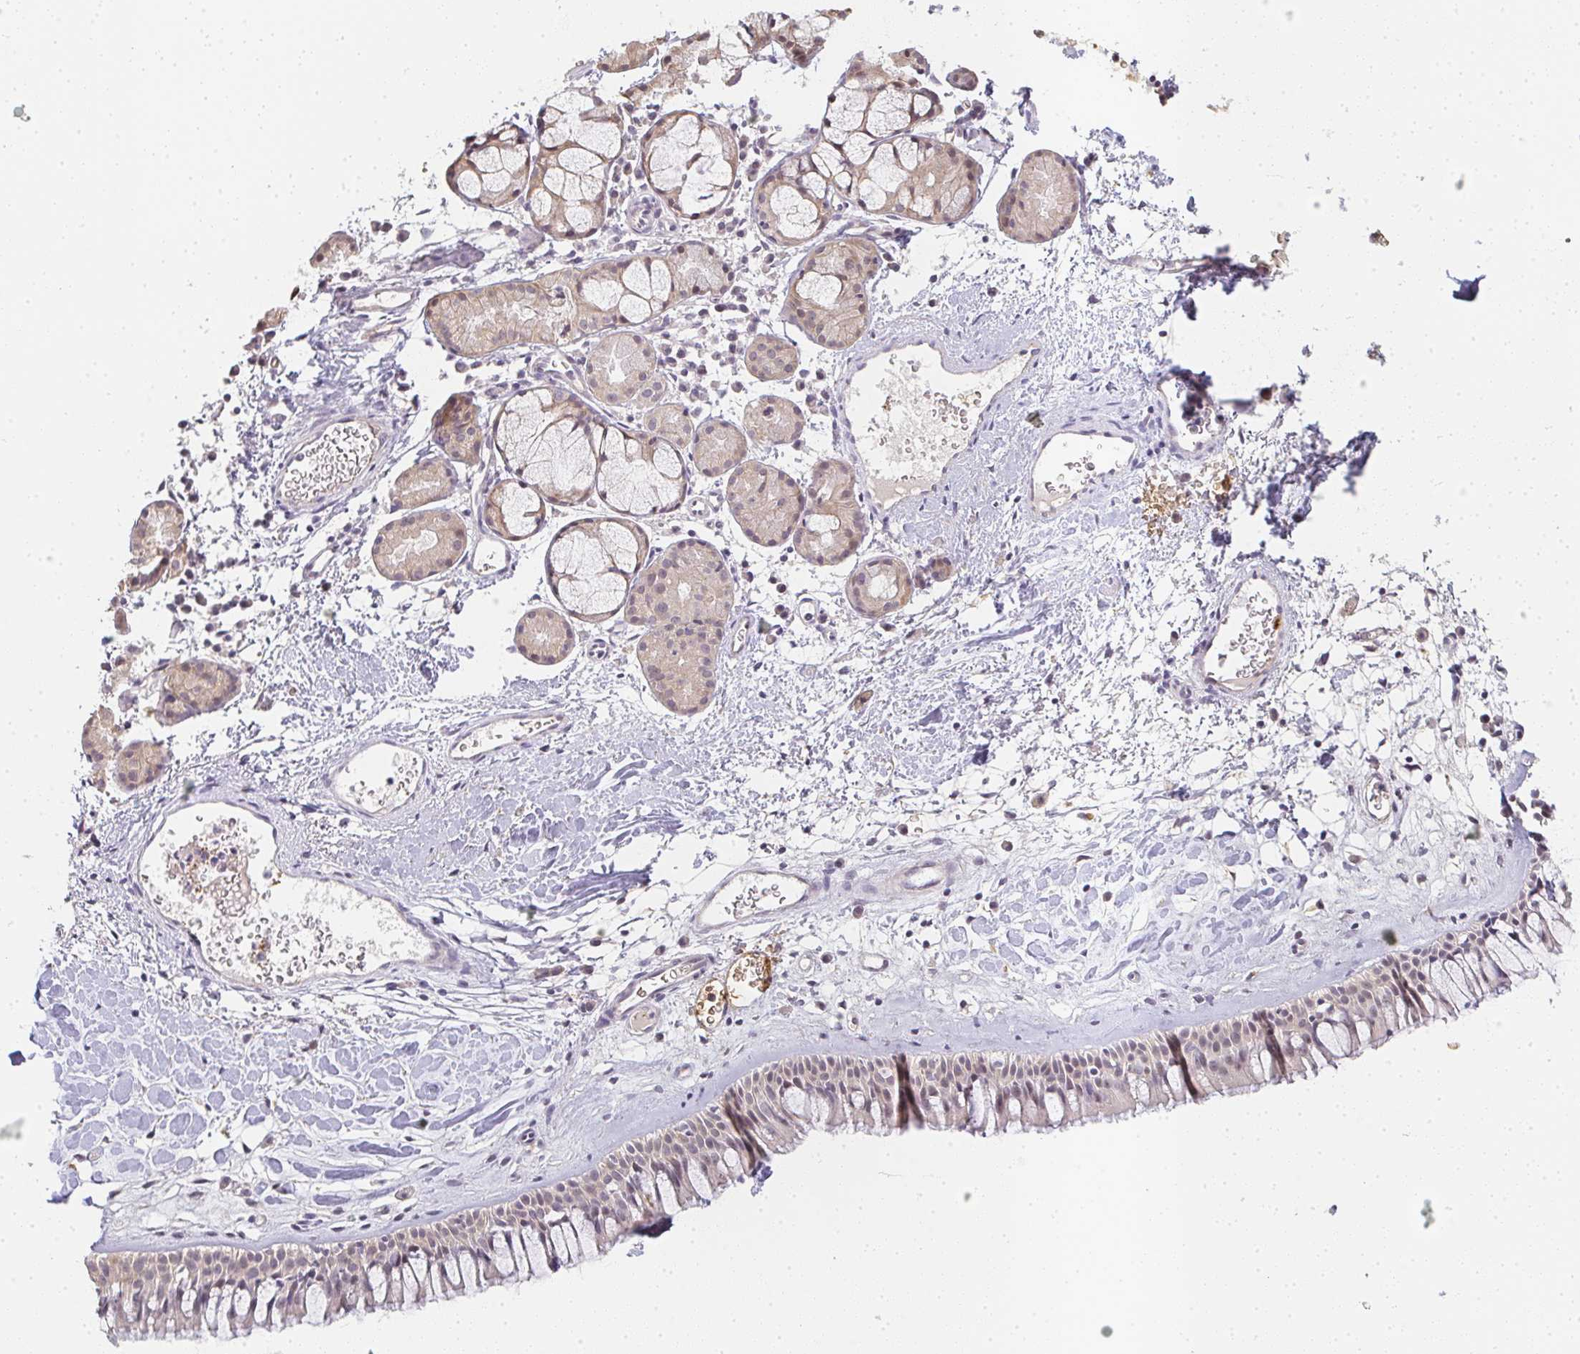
{"staining": {"intensity": "moderate", "quantity": "25%-75%", "location": "cytoplasmic/membranous,nuclear"}, "tissue": "nasopharynx", "cell_type": "Respiratory epithelial cells", "image_type": "normal", "snomed": [{"axis": "morphology", "description": "Normal tissue, NOS"}, {"axis": "topography", "description": "Nasopharynx"}], "caption": "Brown immunohistochemical staining in normal nasopharynx reveals moderate cytoplasmic/membranous,nuclear expression in approximately 25%-75% of respiratory epithelial cells.", "gene": "SLC35B3", "patient": {"sex": "male", "age": 65}}